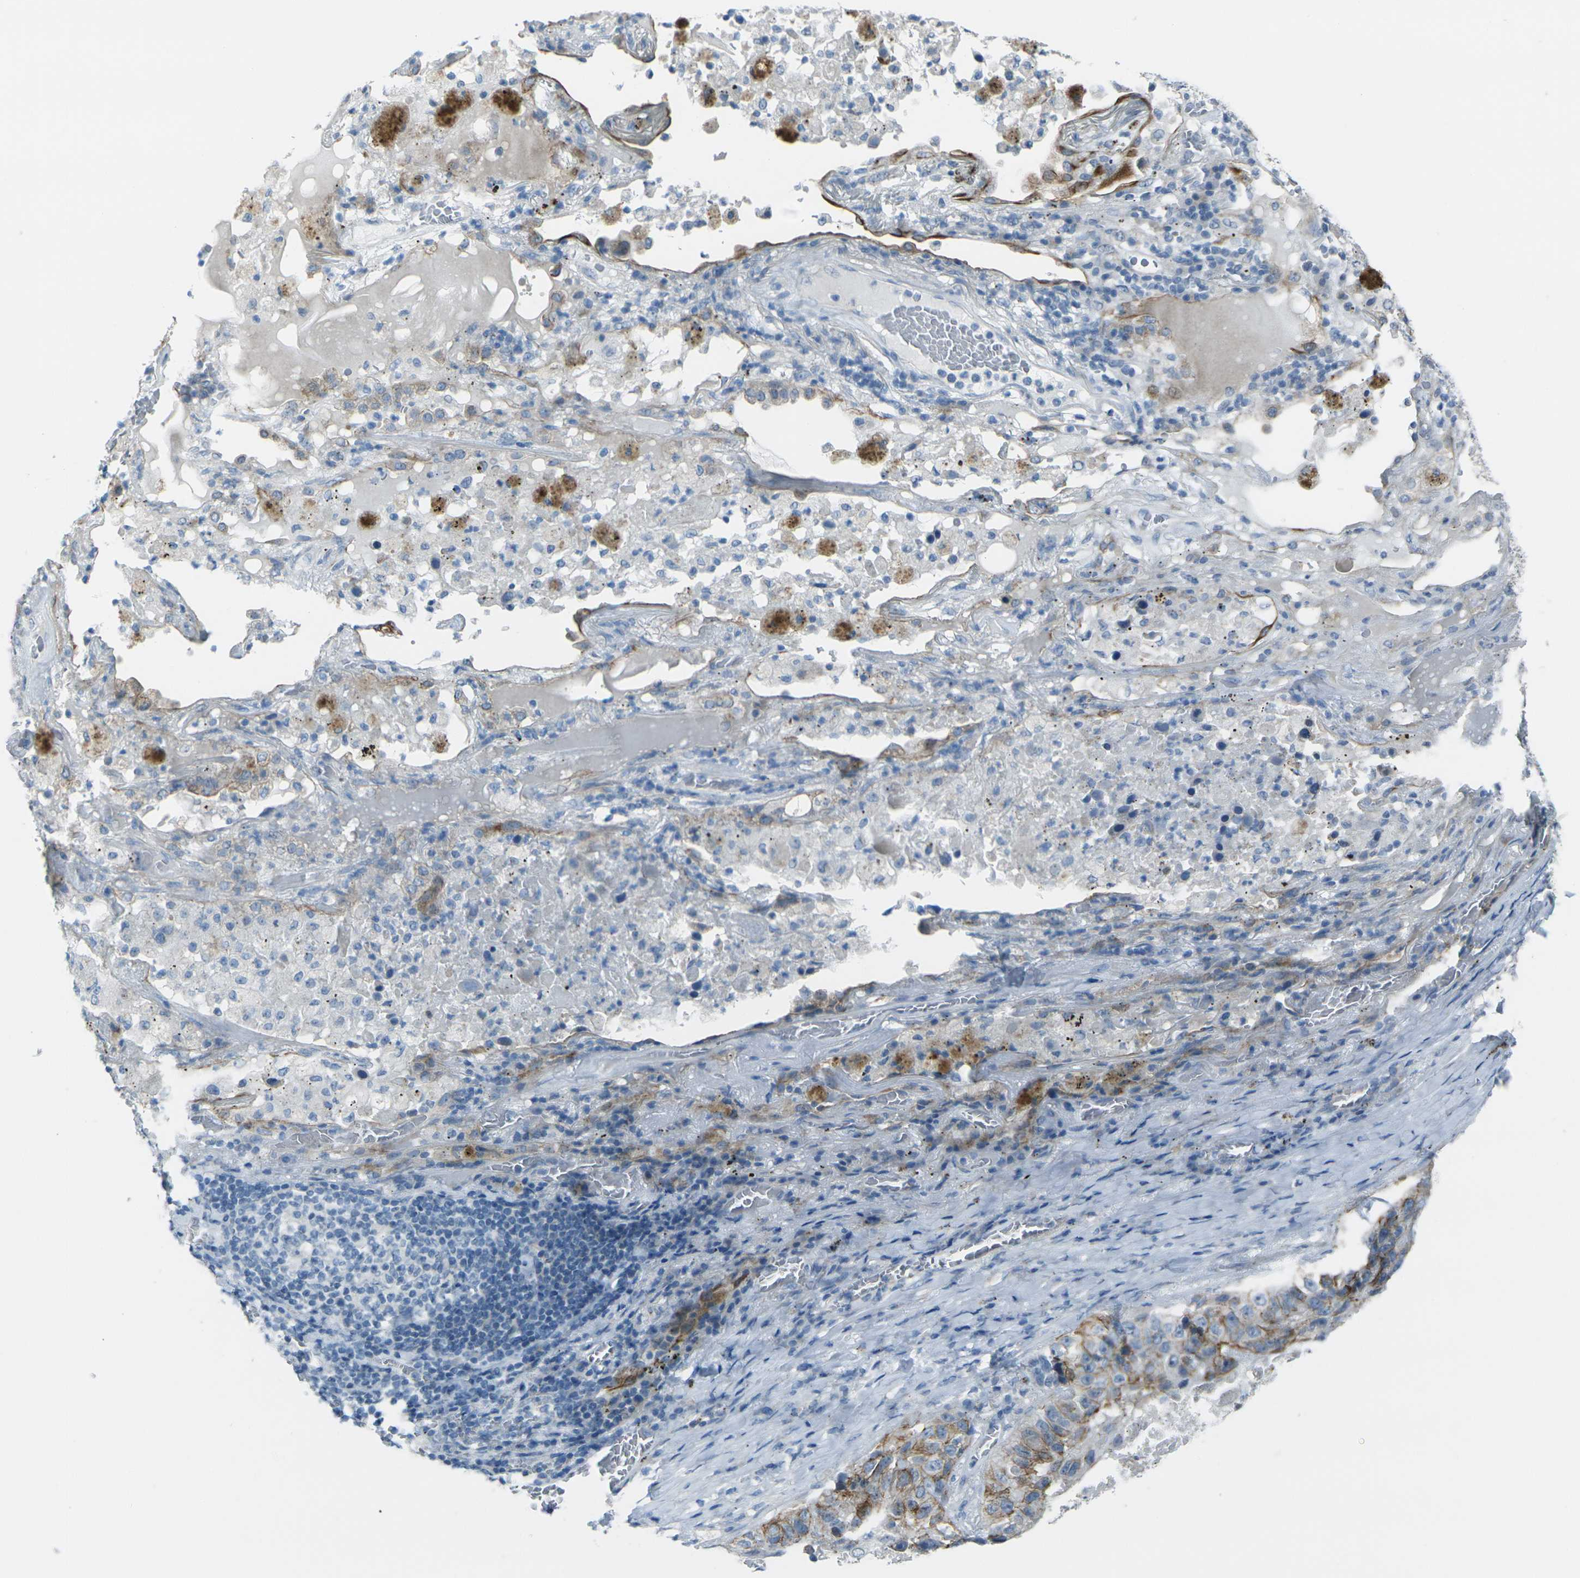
{"staining": {"intensity": "moderate", "quantity": "25%-75%", "location": "cytoplasmic/membranous"}, "tissue": "lung cancer", "cell_type": "Tumor cells", "image_type": "cancer", "snomed": [{"axis": "morphology", "description": "Squamous cell carcinoma, NOS"}, {"axis": "topography", "description": "Lung"}], "caption": "Protein staining of squamous cell carcinoma (lung) tissue reveals moderate cytoplasmic/membranous staining in approximately 25%-75% of tumor cells.", "gene": "ANKRD46", "patient": {"sex": "male", "age": 57}}